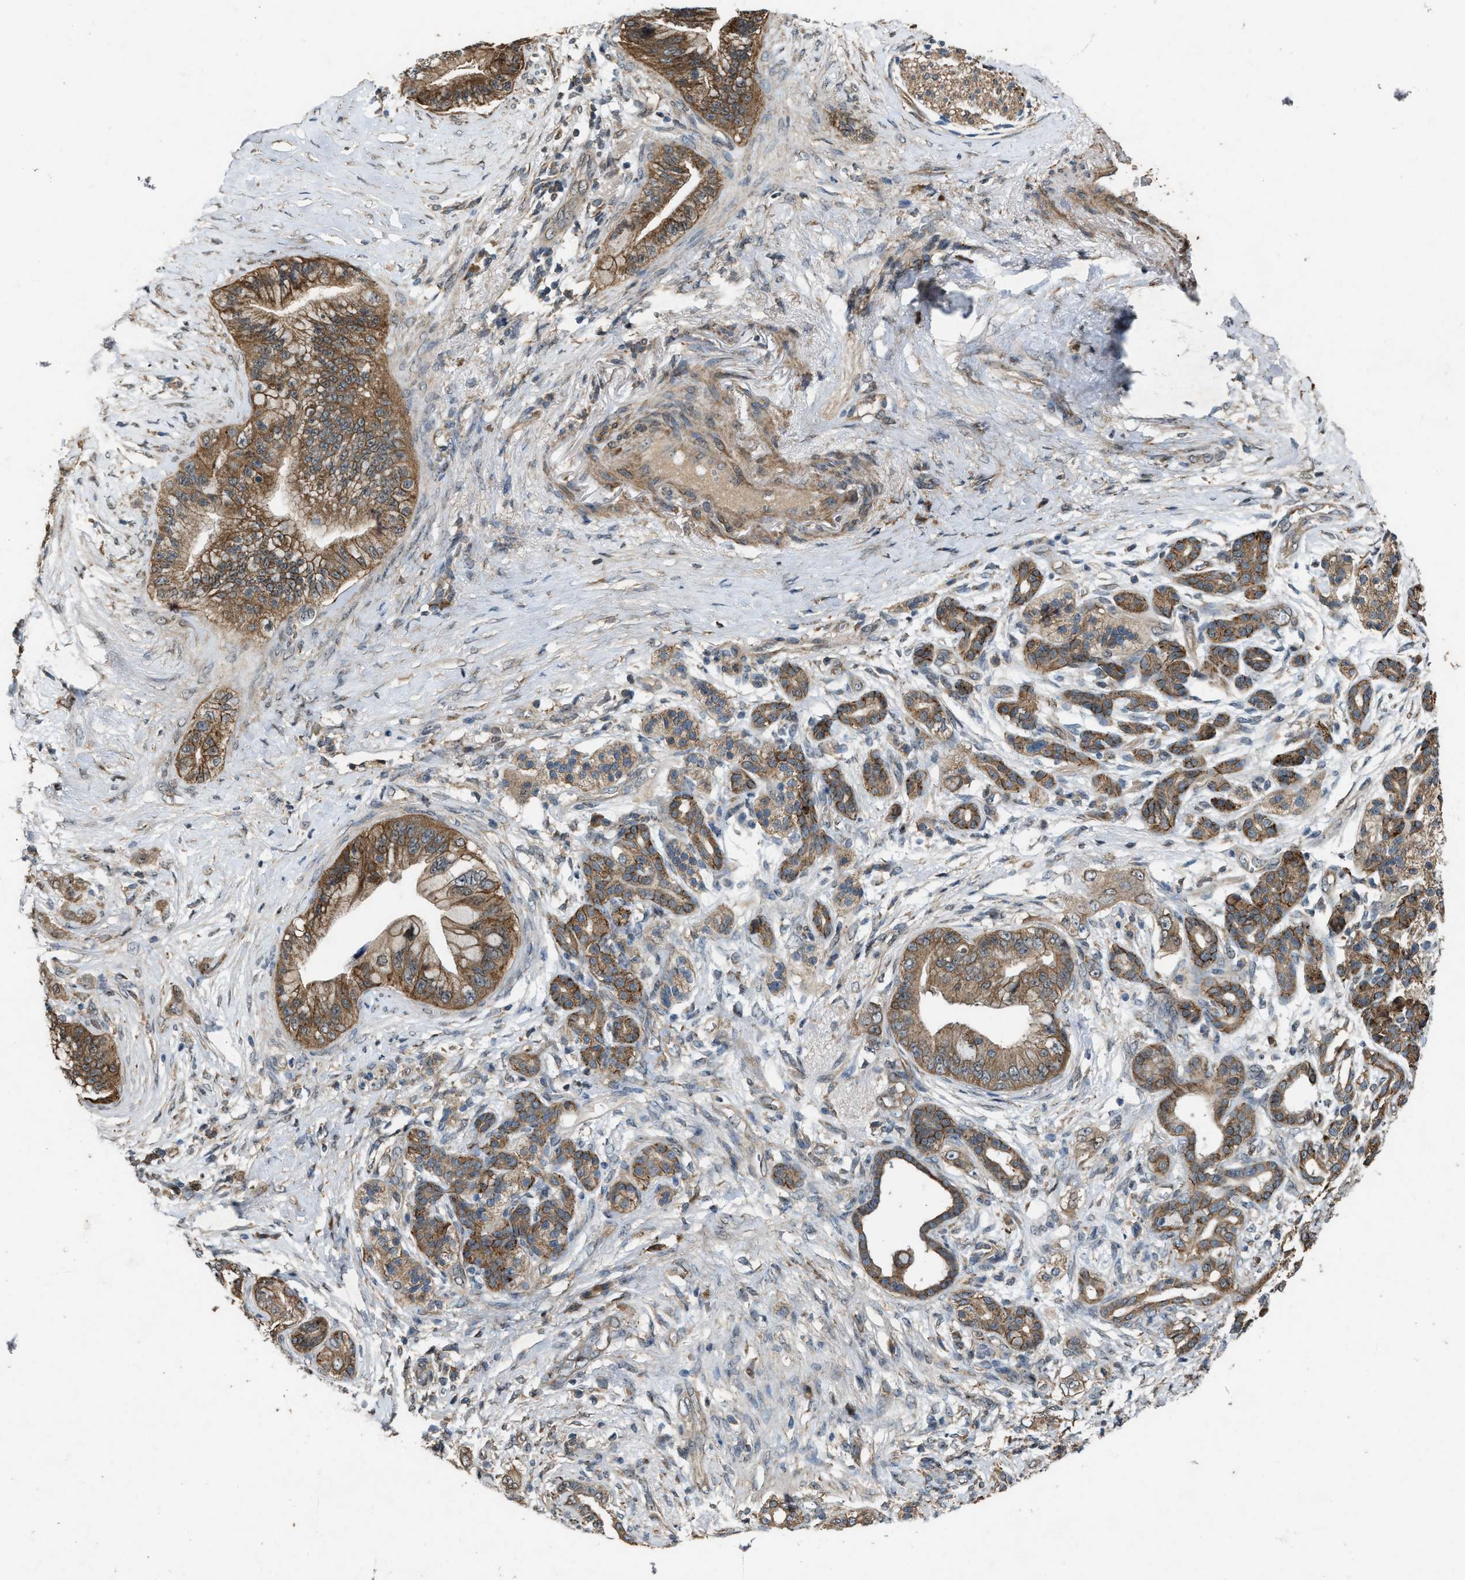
{"staining": {"intensity": "moderate", "quantity": ">75%", "location": "cytoplasmic/membranous"}, "tissue": "pancreatic cancer", "cell_type": "Tumor cells", "image_type": "cancer", "snomed": [{"axis": "morphology", "description": "Adenocarcinoma, NOS"}, {"axis": "topography", "description": "Pancreas"}], "caption": "A brown stain highlights moderate cytoplasmic/membranous positivity of a protein in adenocarcinoma (pancreatic) tumor cells.", "gene": "PDP2", "patient": {"sex": "male", "age": 59}}